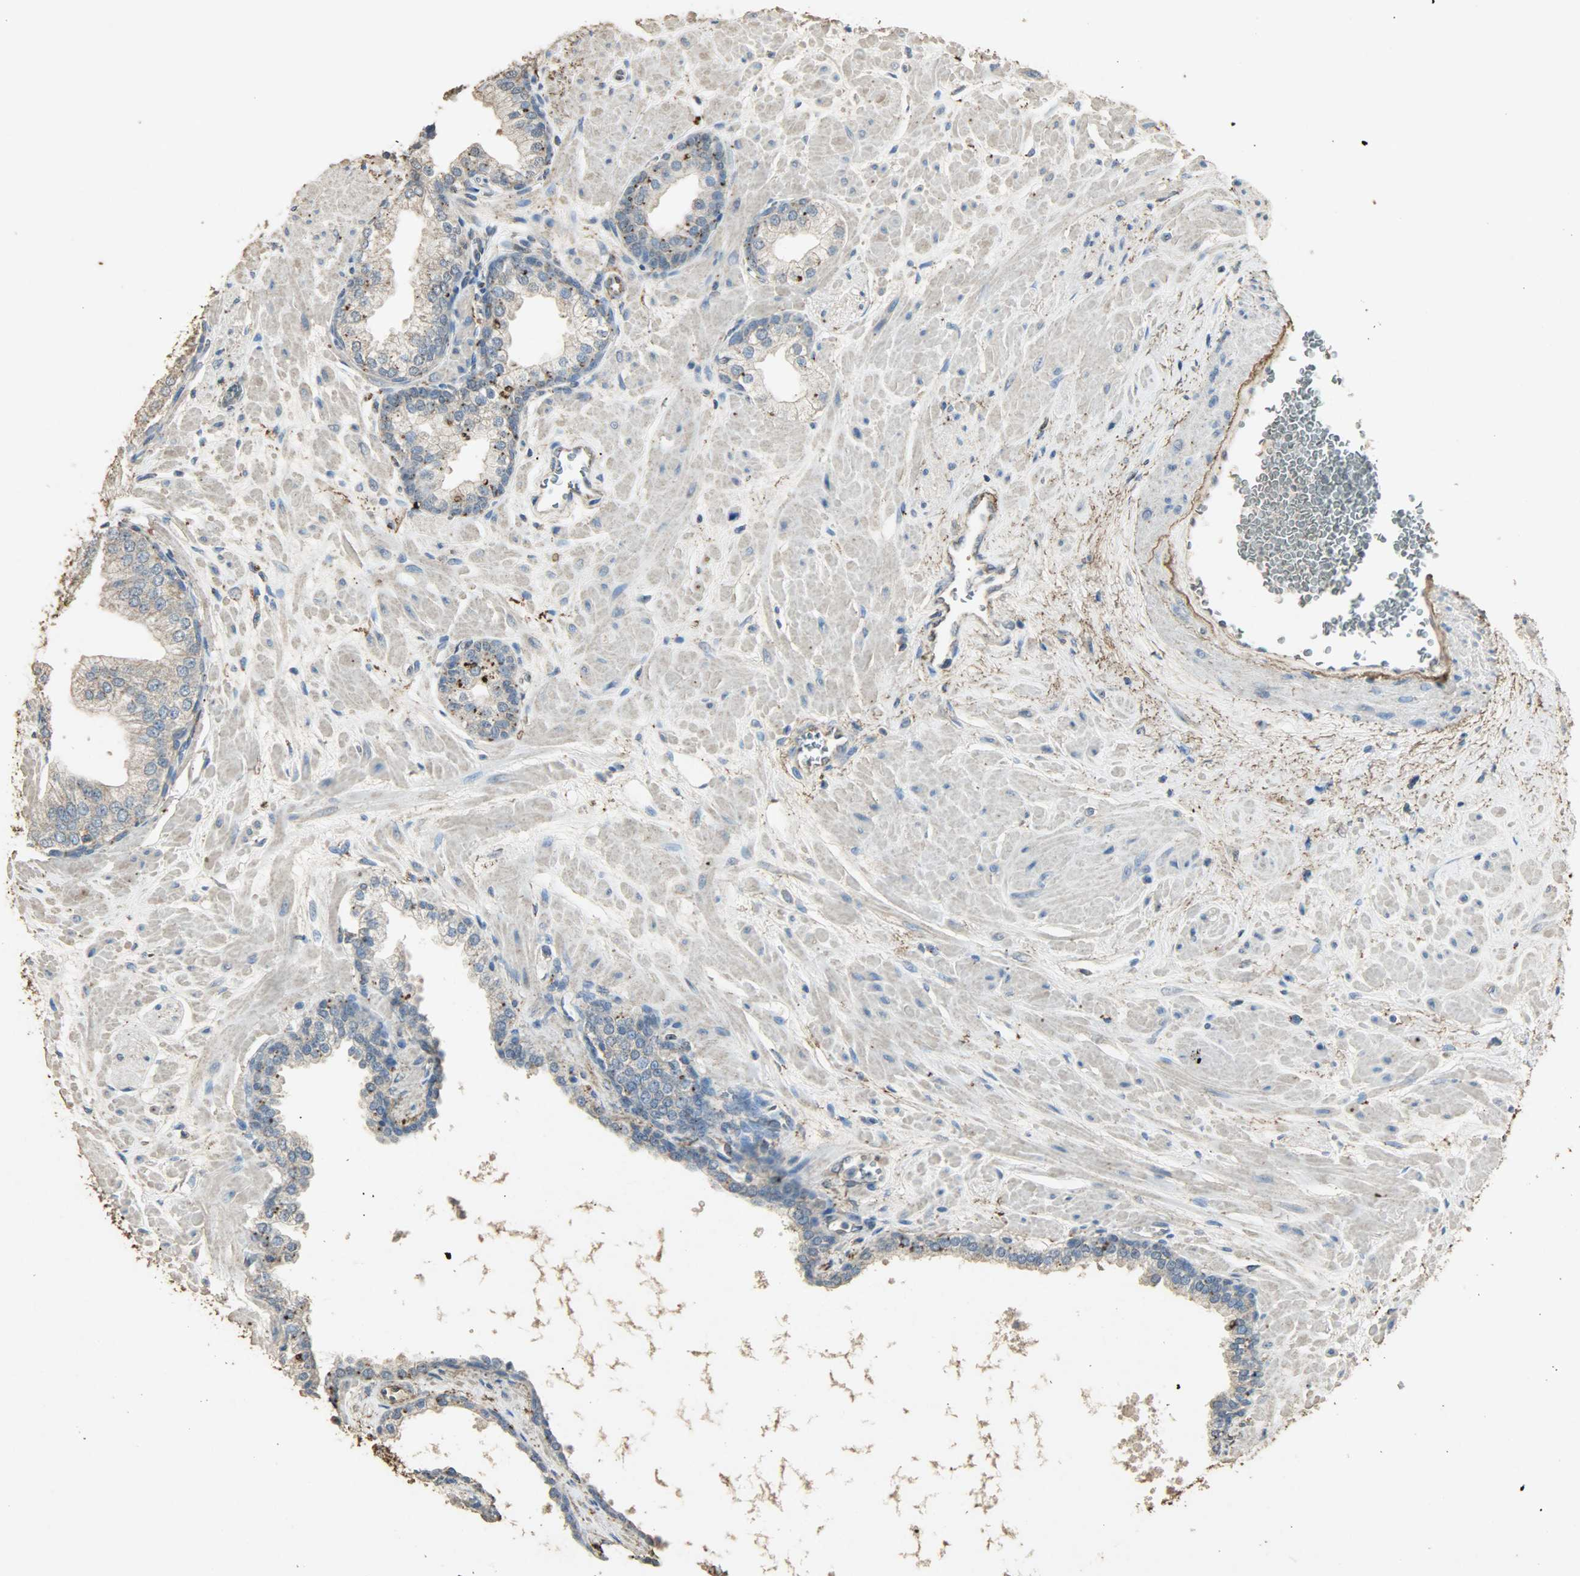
{"staining": {"intensity": "moderate", "quantity": "<25%", "location": "cytoplasmic/membranous"}, "tissue": "prostate", "cell_type": "Glandular cells", "image_type": "normal", "snomed": [{"axis": "morphology", "description": "Normal tissue, NOS"}, {"axis": "topography", "description": "Prostate"}], "caption": "IHC staining of benign prostate, which reveals low levels of moderate cytoplasmic/membranous expression in approximately <25% of glandular cells indicating moderate cytoplasmic/membranous protein expression. The staining was performed using DAB (brown) for protein detection and nuclei were counterstained in hematoxylin (blue).", "gene": "ASB9", "patient": {"sex": "male", "age": 60}}